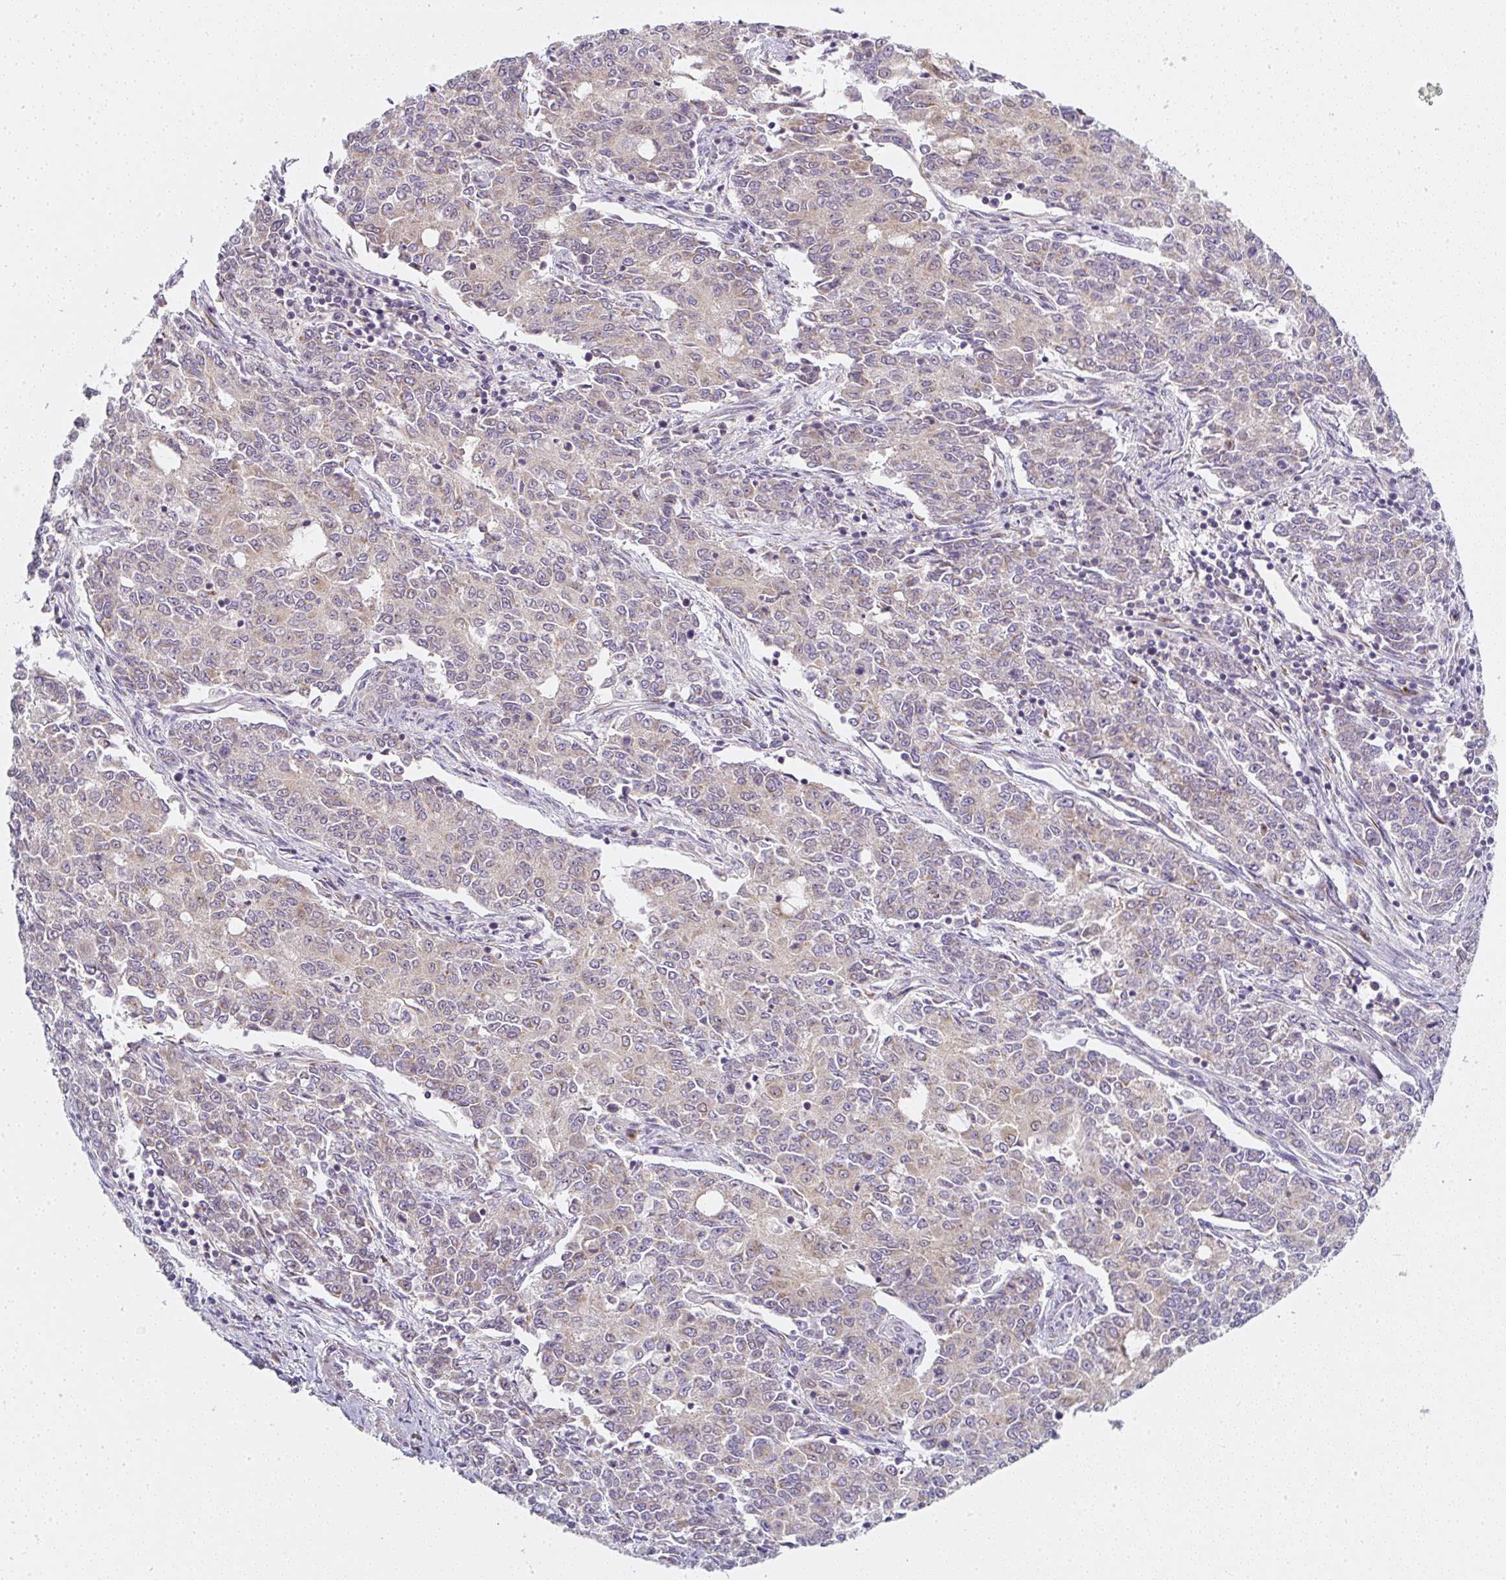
{"staining": {"intensity": "weak", "quantity": "<25%", "location": "cytoplasmic/membranous"}, "tissue": "endometrial cancer", "cell_type": "Tumor cells", "image_type": "cancer", "snomed": [{"axis": "morphology", "description": "Adenocarcinoma, NOS"}, {"axis": "topography", "description": "Endometrium"}], "caption": "There is no significant positivity in tumor cells of endometrial adenocarcinoma. Brightfield microscopy of IHC stained with DAB (brown) and hematoxylin (blue), captured at high magnification.", "gene": "MLX", "patient": {"sex": "female", "age": 50}}